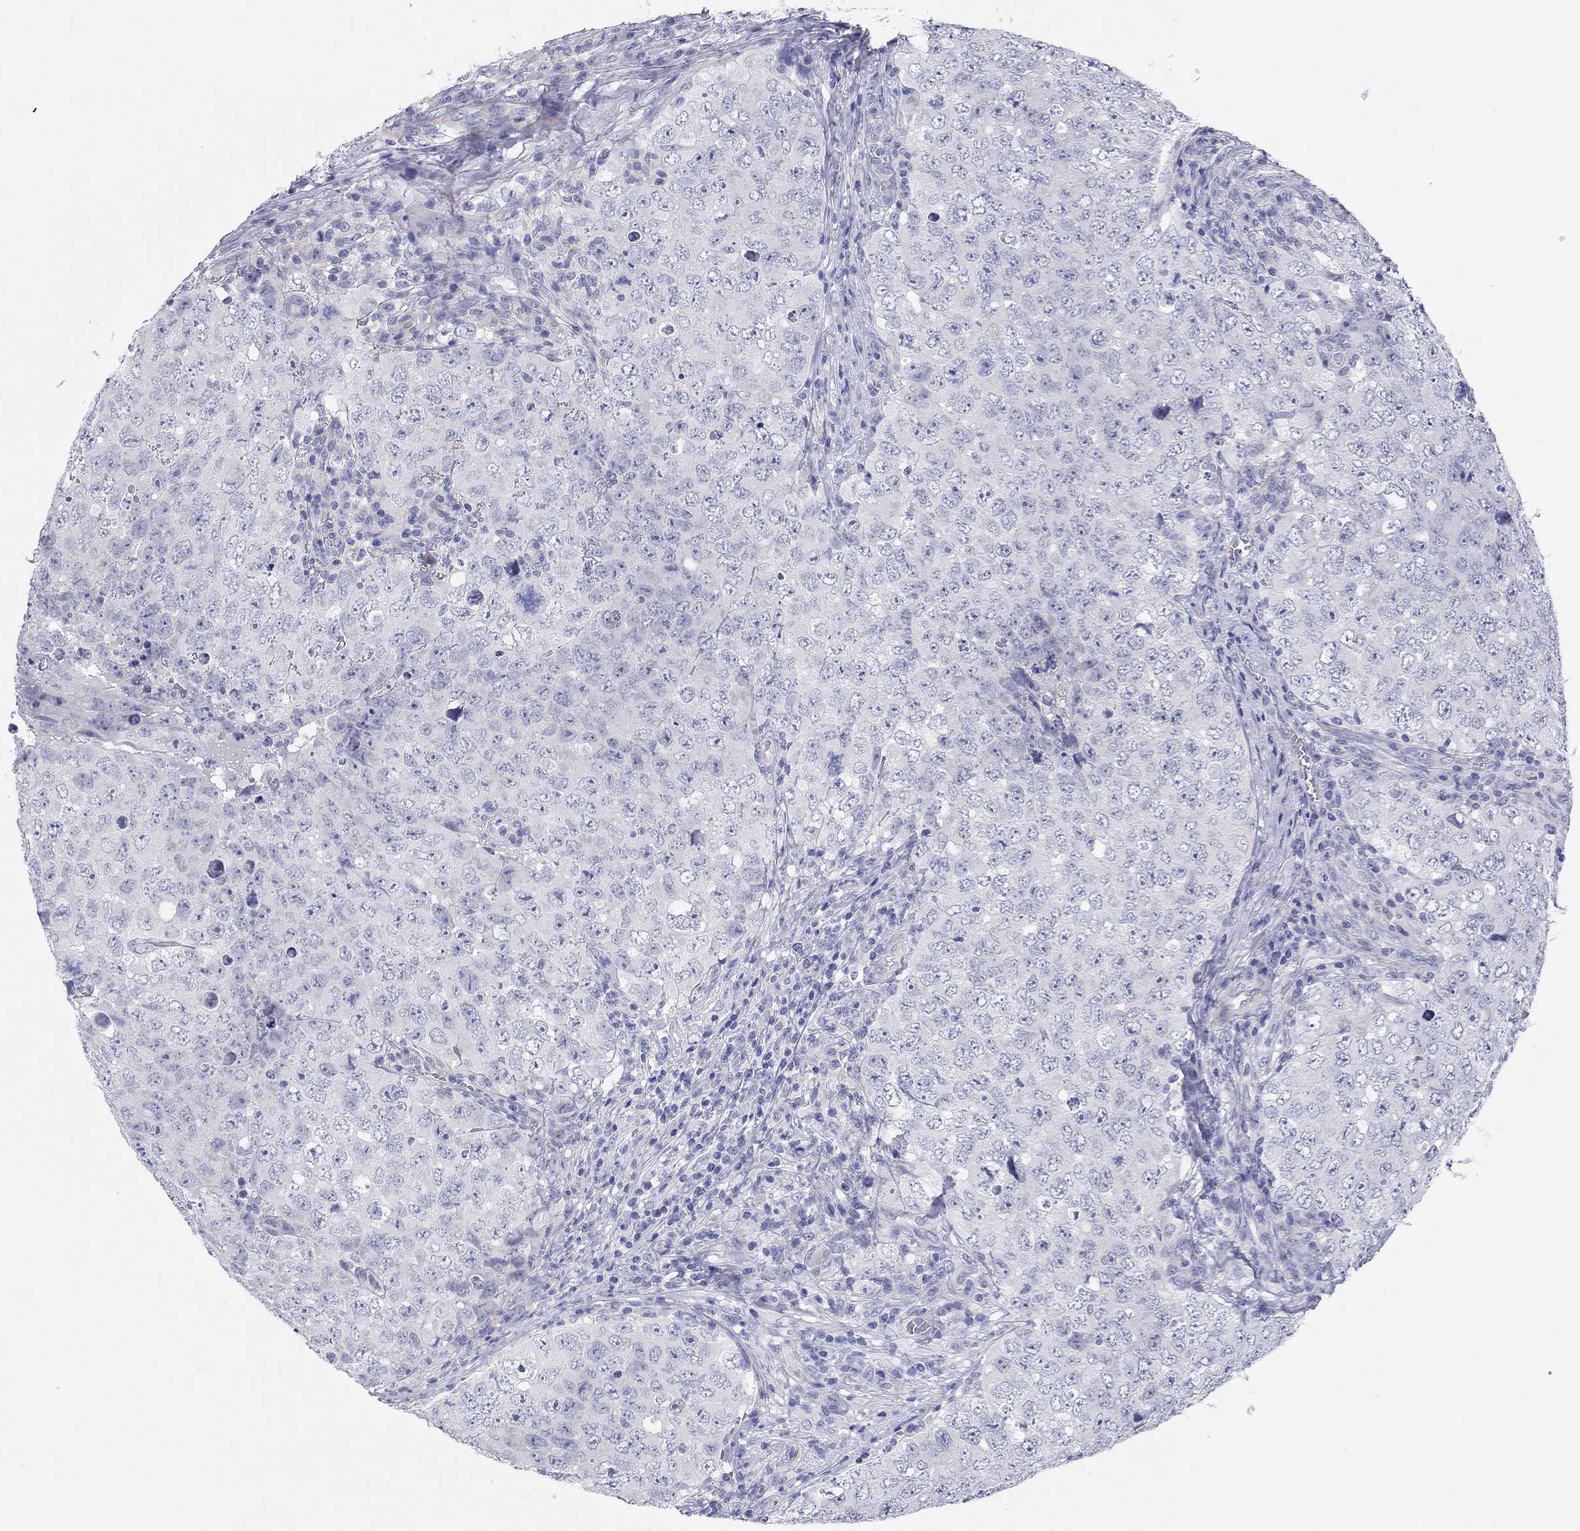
{"staining": {"intensity": "negative", "quantity": "none", "location": "none"}, "tissue": "testis cancer", "cell_type": "Tumor cells", "image_type": "cancer", "snomed": [{"axis": "morphology", "description": "Seminoma, NOS"}, {"axis": "topography", "description": "Testis"}], "caption": "The immunohistochemistry (IHC) image has no significant positivity in tumor cells of testis seminoma tissue.", "gene": "TMEM221", "patient": {"sex": "male", "age": 34}}